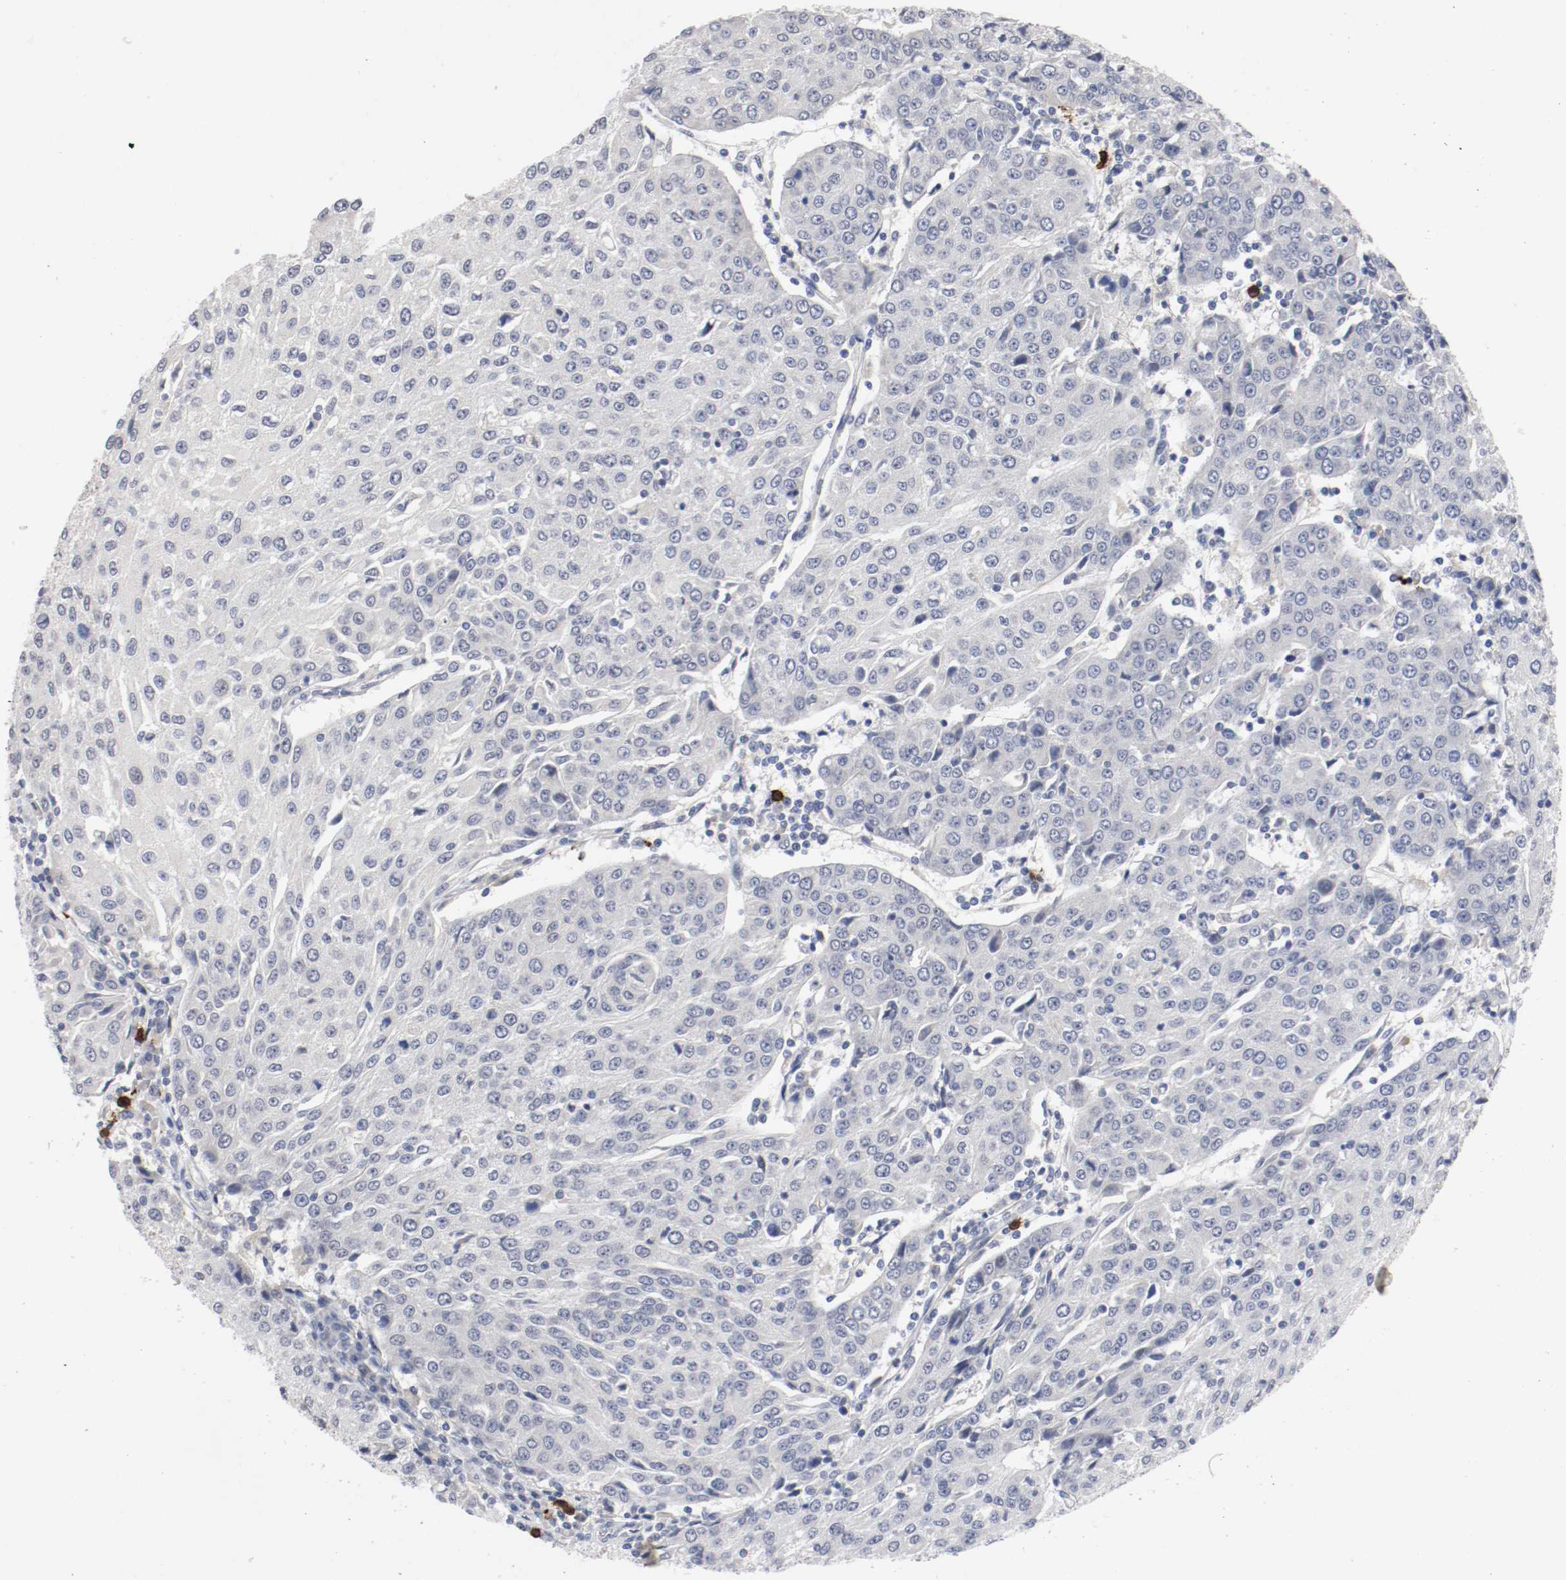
{"staining": {"intensity": "negative", "quantity": "none", "location": "none"}, "tissue": "urothelial cancer", "cell_type": "Tumor cells", "image_type": "cancer", "snomed": [{"axis": "morphology", "description": "Urothelial carcinoma, High grade"}, {"axis": "topography", "description": "Urinary bladder"}], "caption": "Immunohistochemistry (IHC) histopathology image of neoplastic tissue: human urothelial carcinoma (high-grade) stained with DAB displays no significant protein expression in tumor cells. (DAB immunohistochemistry visualized using brightfield microscopy, high magnification).", "gene": "CEBPE", "patient": {"sex": "female", "age": 85}}